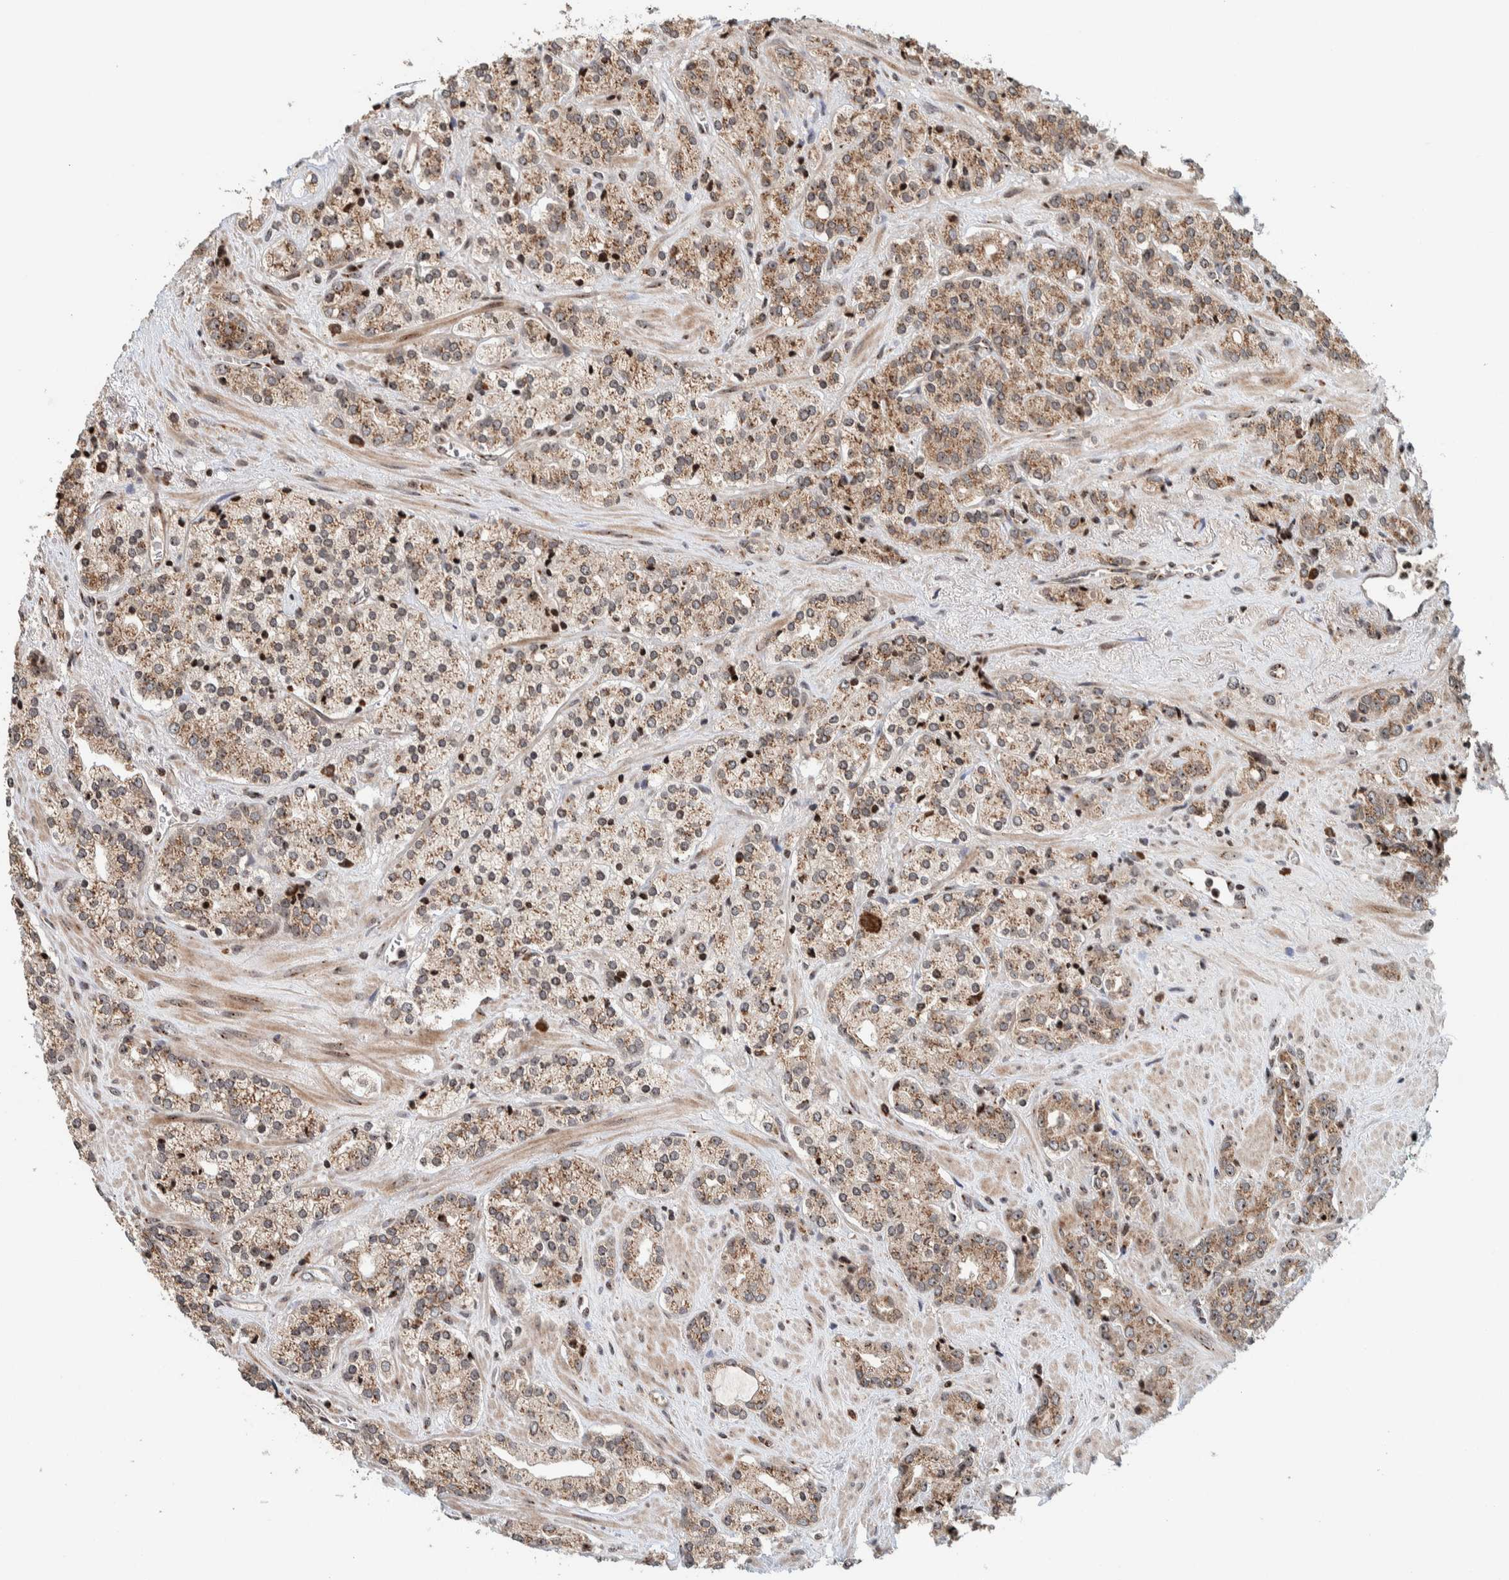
{"staining": {"intensity": "moderate", "quantity": ">75%", "location": "cytoplasmic/membranous"}, "tissue": "prostate cancer", "cell_type": "Tumor cells", "image_type": "cancer", "snomed": [{"axis": "morphology", "description": "Adenocarcinoma, High grade"}, {"axis": "topography", "description": "Prostate"}], "caption": "The immunohistochemical stain highlights moderate cytoplasmic/membranous expression in tumor cells of prostate cancer (high-grade adenocarcinoma) tissue.", "gene": "CCDC182", "patient": {"sex": "male", "age": 71}}